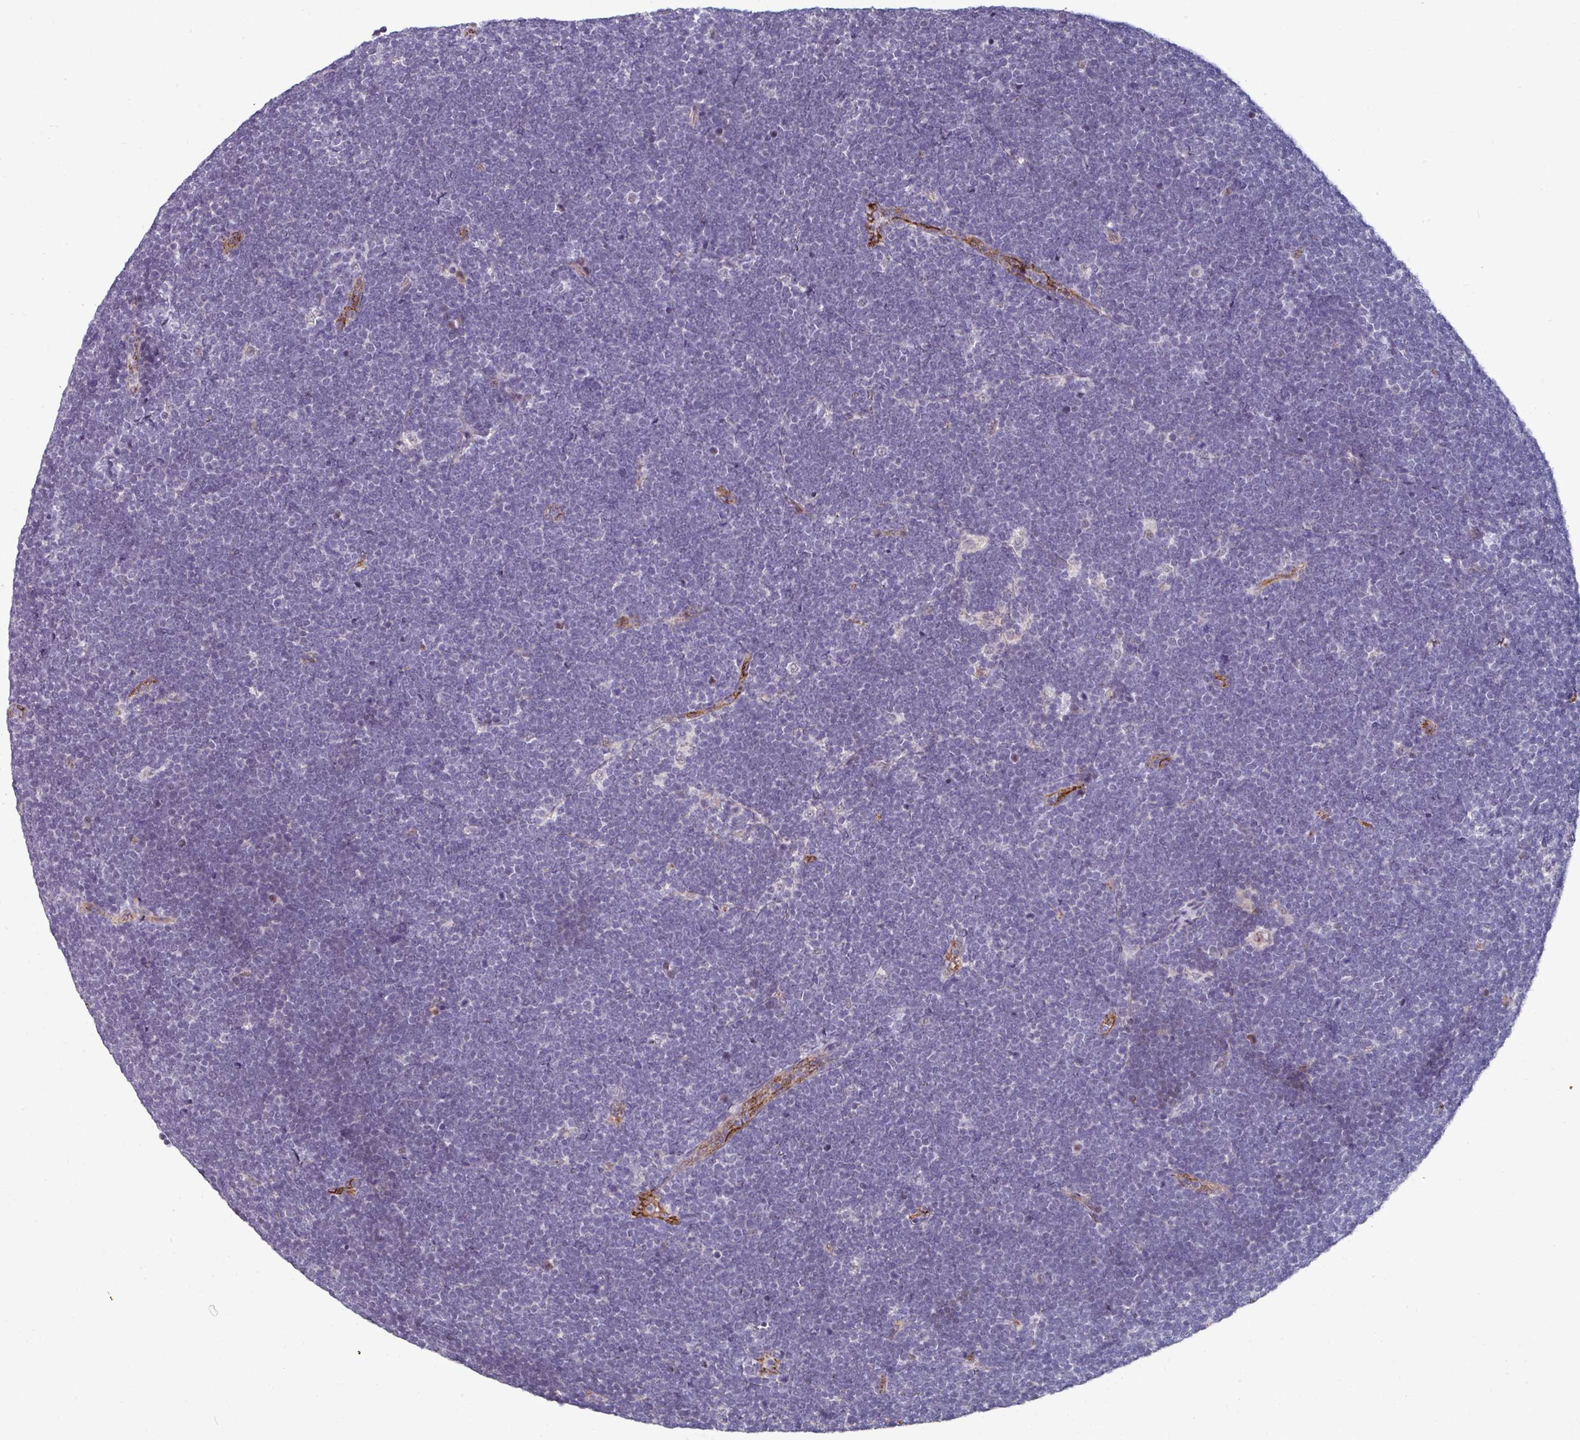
{"staining": {"intensity": "negative", "quantity": "none", "location": "none"}, "tissue": "lymphoma", "cell_type": "Tumor cells", "image_type": "cancer", "snomed": [{"axis": "morphology", "description": "Malignant lymphoma, non-Hodgkin's type, High grade"}, {"axis": "topography", "description": "Lymph node"}], "caption": "A high-resolution micrograph shows IHC staining of malignant lymphoma, non-Hodgkin's type (high-grade), which shows no significant staining in tumor cells.", "gene": "SIDT2", "patient": {"sex": "male", "age": 13}}